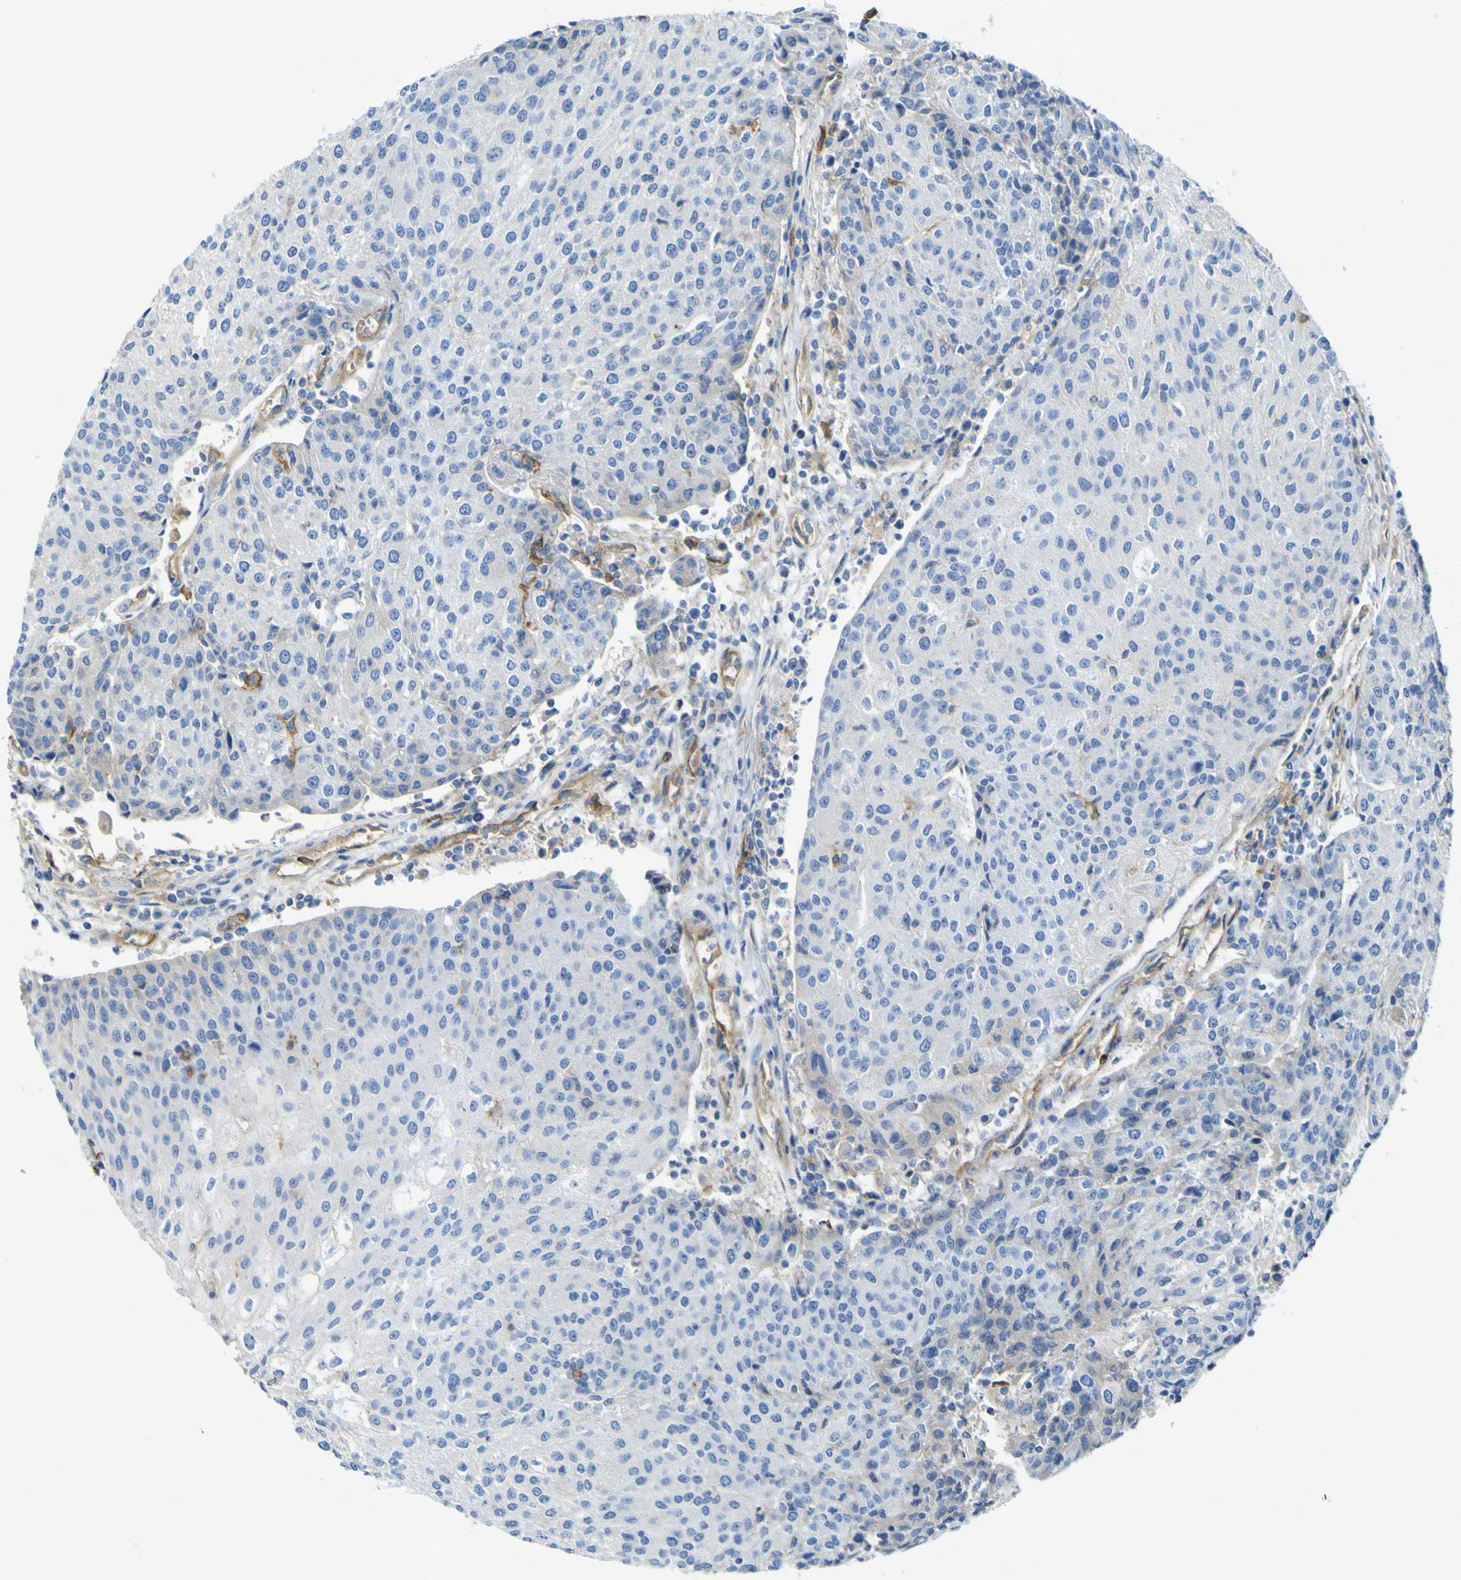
{"staining": {"intensity": "negative", "quantity": "none", "location": "none"}, "tissue": "urothelial cancer", "cell_type": "Tumor cells", "image_type": "cancer", "snomed": [{"axis": "morphology", "description": "Urothelial carcinoma, High grade"}, {"axis": "topography", "description": "Urinary bladder"}], "caption": "Immunohistochemistry (IHC) image of urothelial cancer stained for a protein (brown), which shows no expression in tumor cells. Nuclei are stained in blue.", "gene": "CD93", "patient": {"sex": "female", "age": 85}}